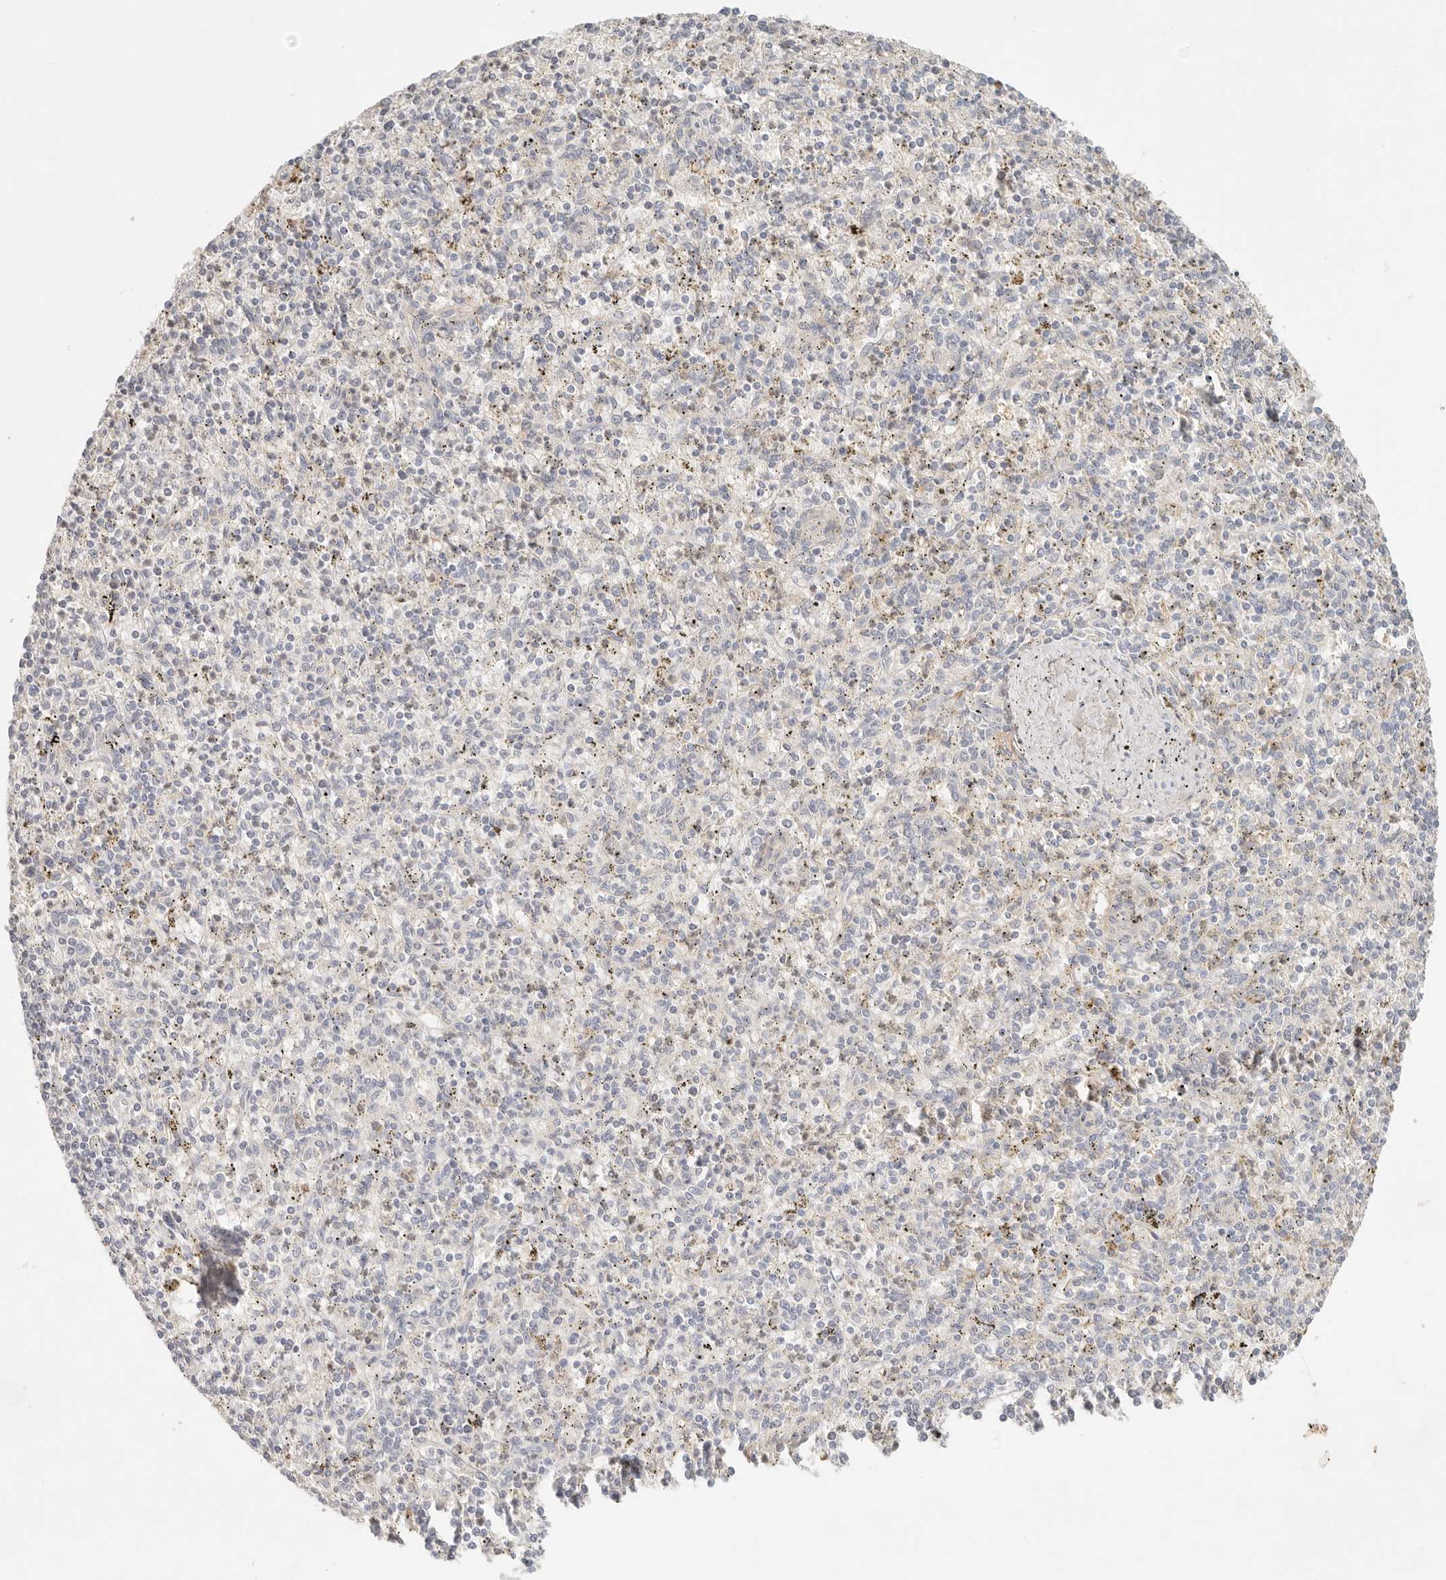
{"staining": {"intensity": "negative", "quantity": "none", "location": "none"}, "tissue": "spleen", "cell_type": "Cells in red pulp", "image_type": "normal", "snomed": [{"axis": "morphology", "description": "Normal tissue, NOS"}, {"axis": "topography", "description": "Spleen"}], "caption": "Cells in red pulp are negative for brown protein staining in benign spleen. (Brightfield microscopy of DAB IHC at high magnification).", "gene": "CEP120", "patient": {"sex": "male", "age": 72}}